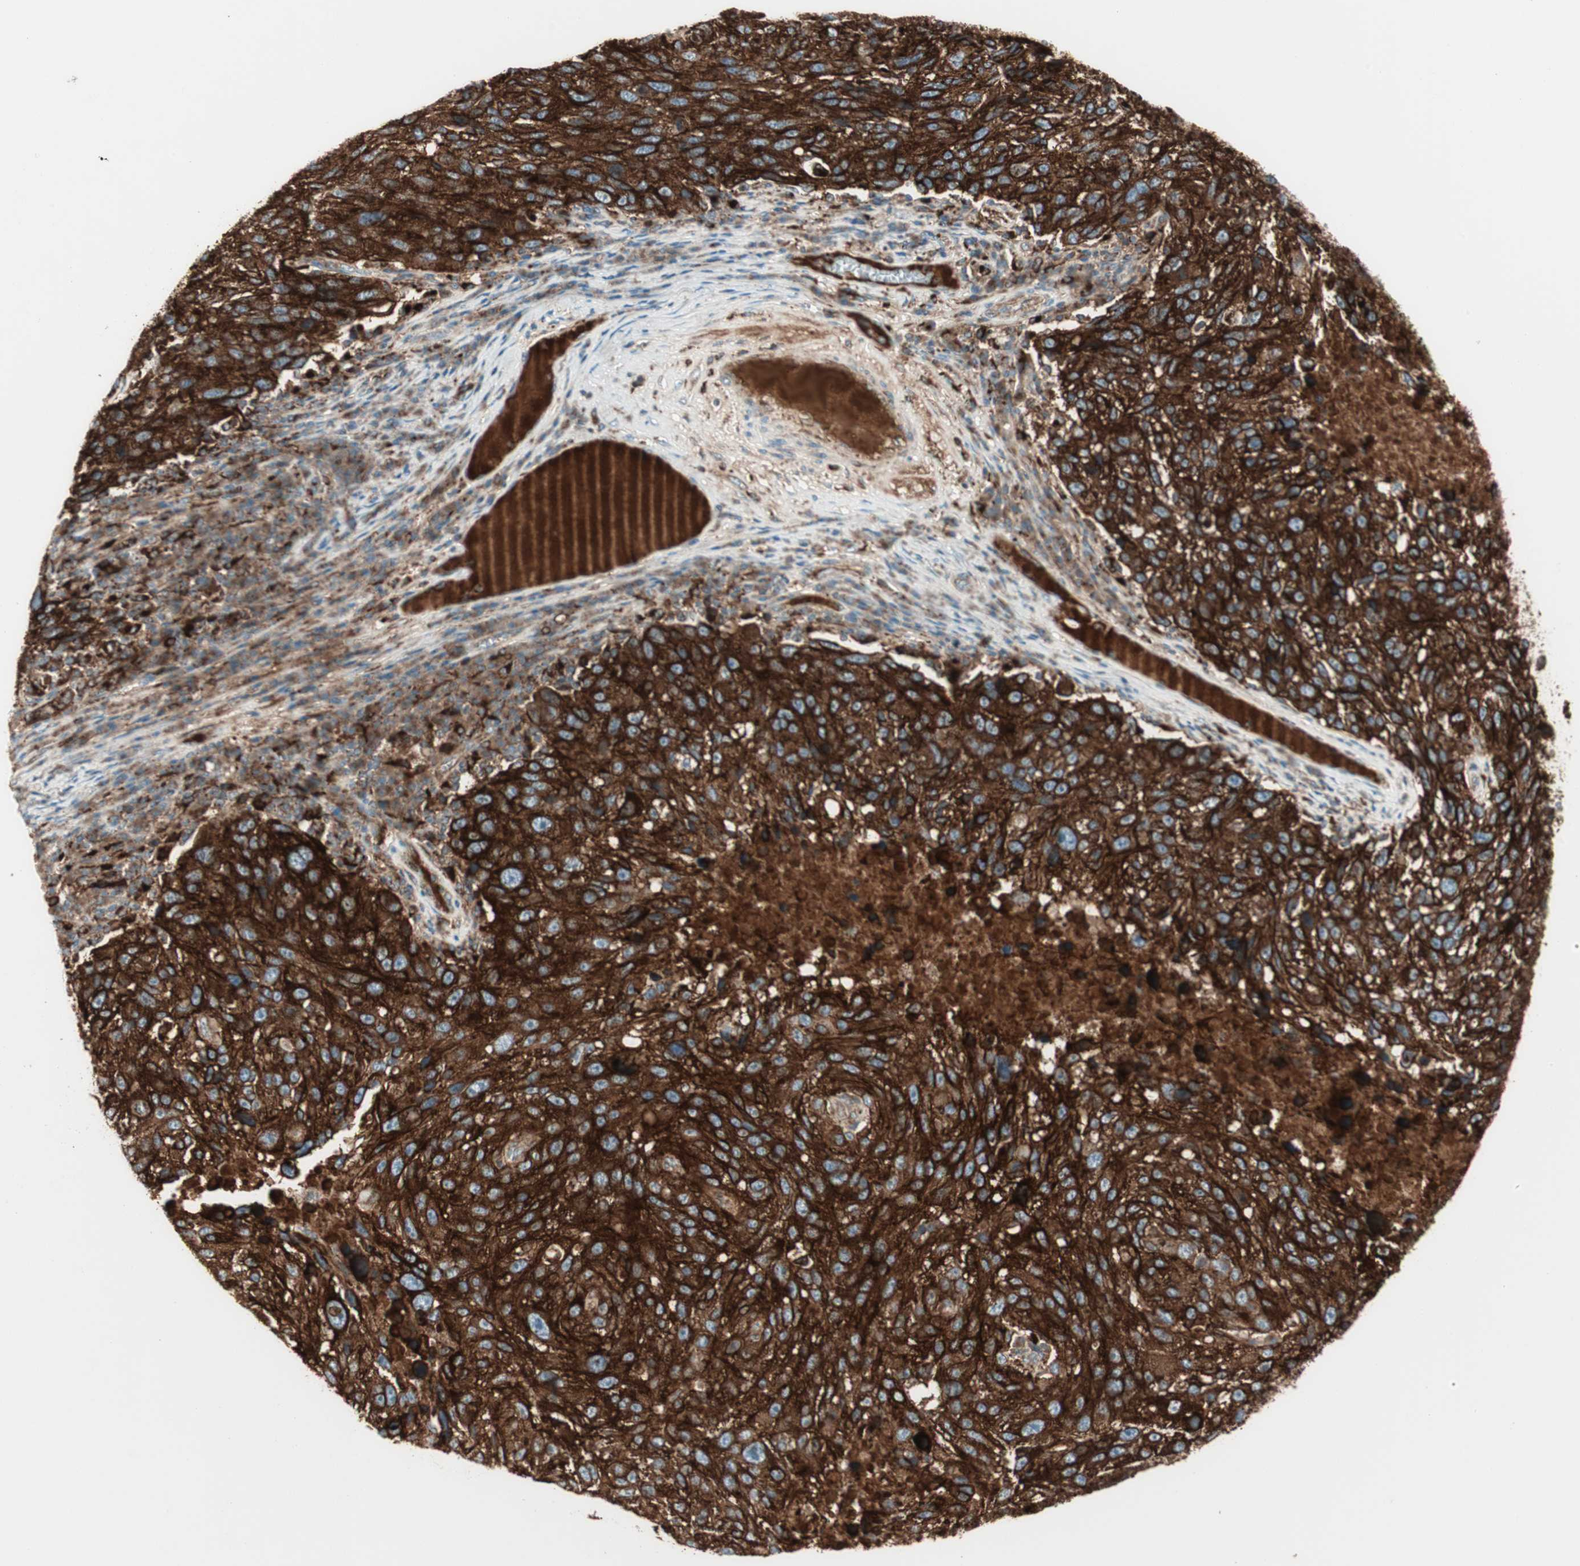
{"staining": {"intensity": "strong", "quantity": ">75%", "location": "cytoplasmic/membranous"}, "tissue": "melanoma", "cell_type": "Tumor cells", "image_type": "cancer", "snomed": [{"axis": "morphology", "description": "Malignant melanoma, NOS"}, {"axis": "topography", "description": "Skin"}], "caption": "Melanoma tissue shows strong cytoplasmic/membranous staining in approximately >75% of tumor cells", "gene": "ATP6V1G1", "patient": {"sex": "male", "age": 53}}